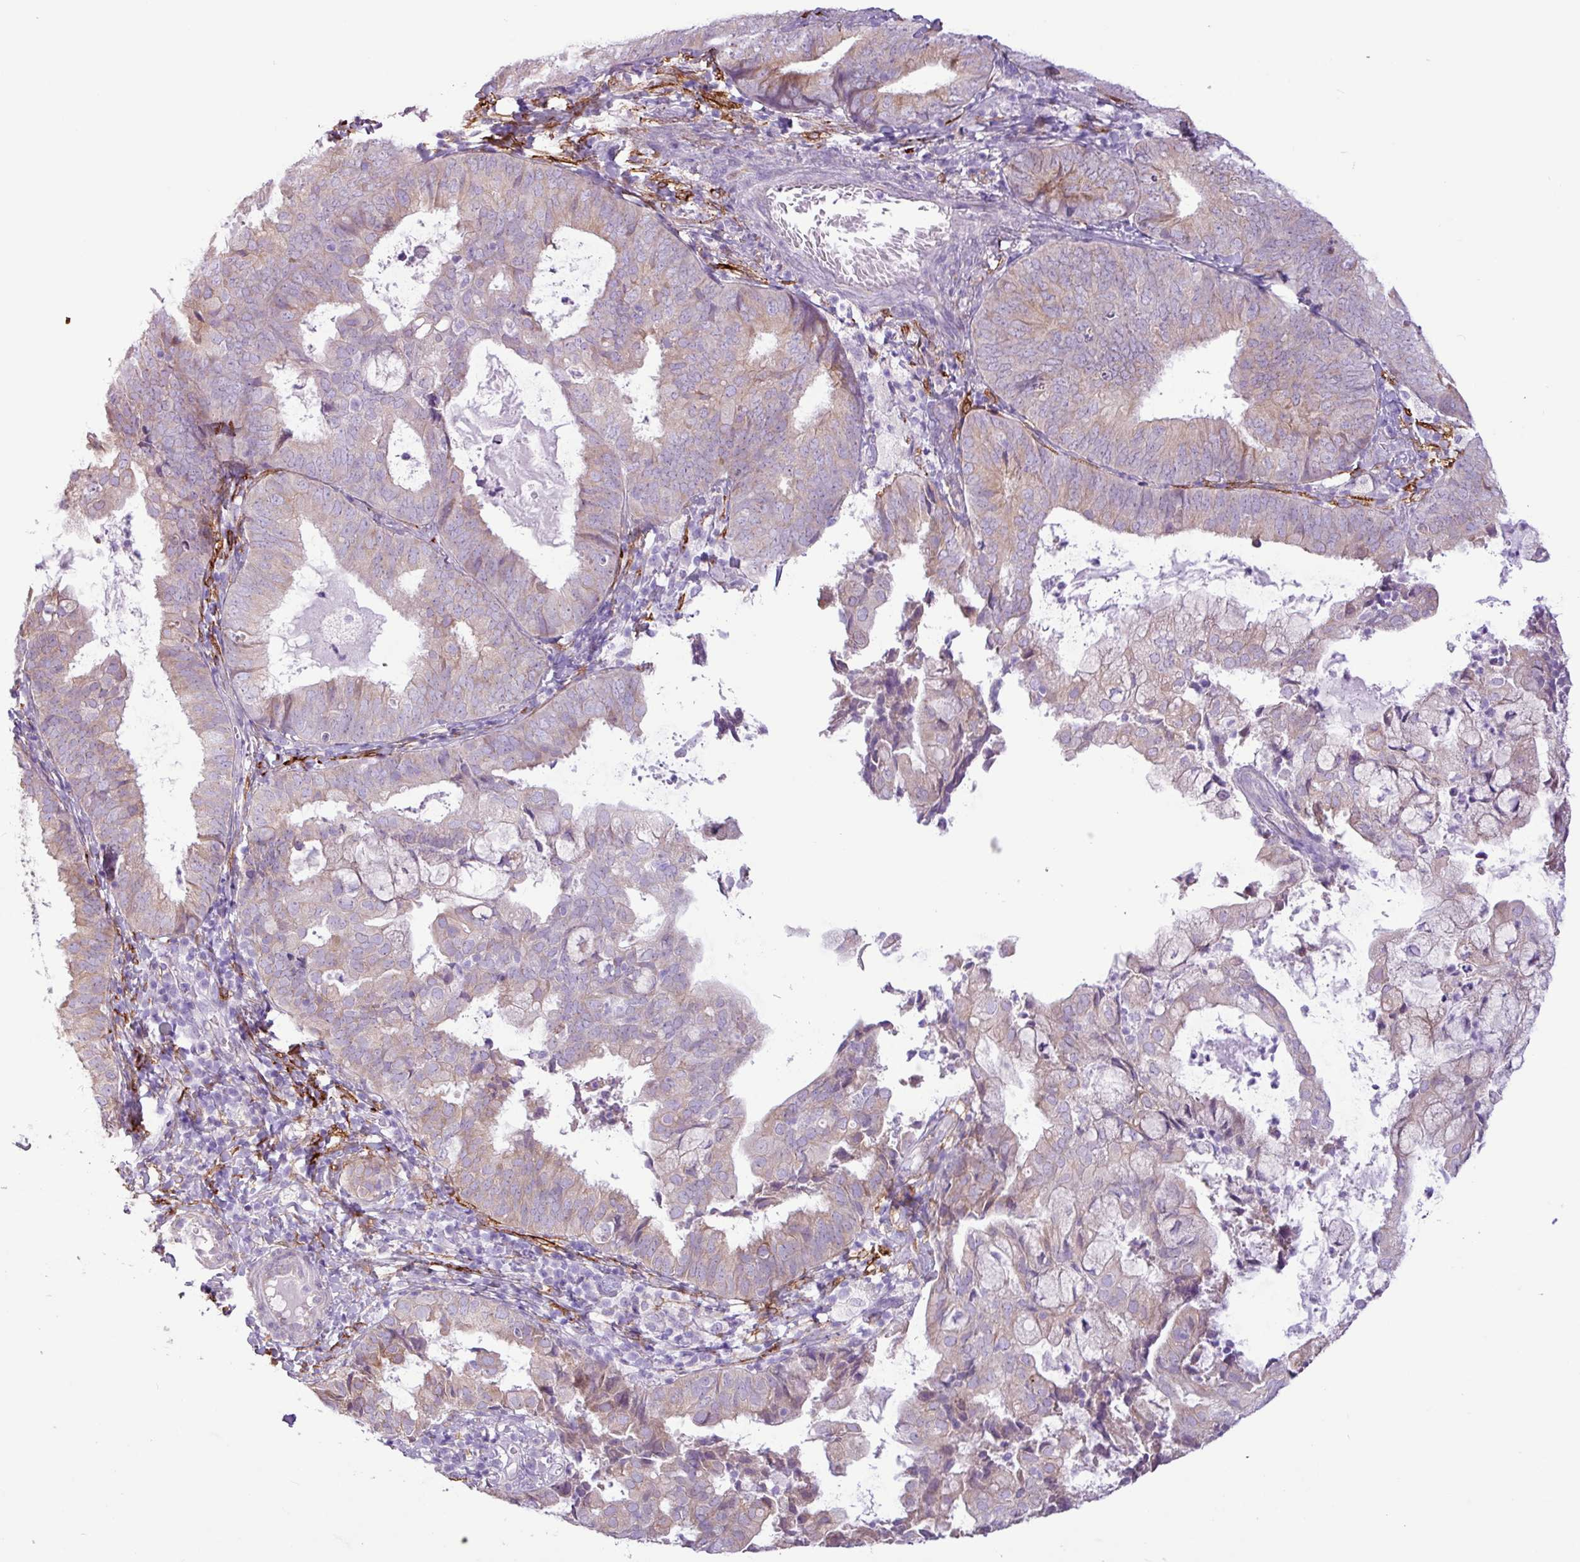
{"staining": {"intensity": "weak", "quantity": "25%-75%", "location": "cytoplasmic/membranous"}, "tissue": "endometrial cancer", "cell_type": "Tumor cells", "image_type": "cancer", "snomed": [{"axis": "morphology", "description": "Adenocarcinoma, NOS"}, {"axis": "topography", "description": "Endometrium"}], "caption": "IHC staining of adenocarcinoma (endometrial), which reveals low levels of weak cytoplasmic/membranous expression in approximately 25%-75% of tumor cells indicating weak cytoplasmic/membranous protein staining. The staining was performed using DAB (3,3'-diaminobenzidine) (brown) for protein detection and nuclei were counterstained in hematoxylin (blue).", "gene": "SLC38A1", "patient": {"sex": "female", "age": 80}}